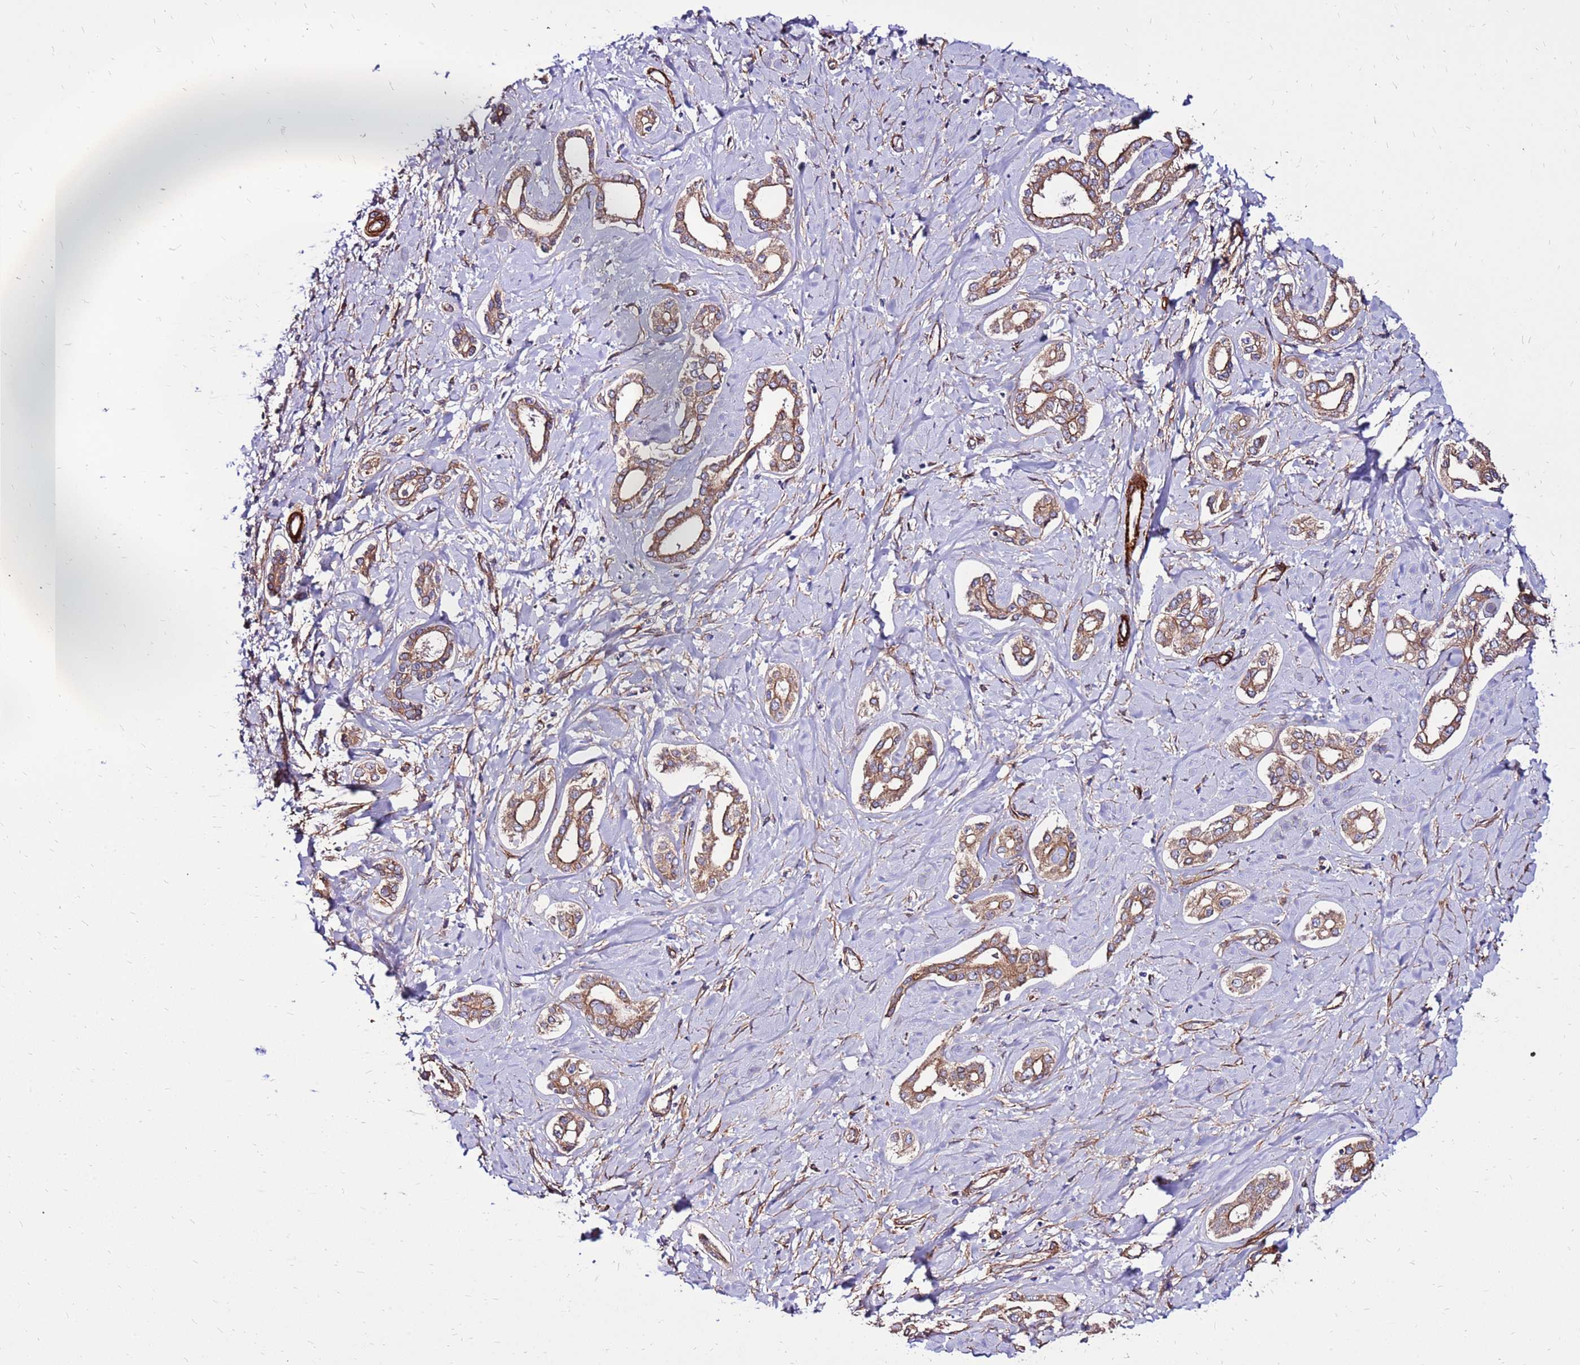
{"staining": {"intensity": "moderate", "quantity": ">75%", "location": "cytoplasmic/membranous"}, "tissue": "liver cancer", "cell_type": "Tumor cells", "image_type": "cancer", "snomed": [{"axis": "morphology", "description": "Cholangiocarcinoma"}, {"axis": "topography", "description": "Liver"}], "caption": "Approximately >75% of tumor cells in human liver cancer (cholangiocarcinoma) display moderate cytoplasmic/membranous protein expression as visualized by brown immunohistochemical staining.", "gene": "EI24", "patient": {"sex": "female", "age": 77}}